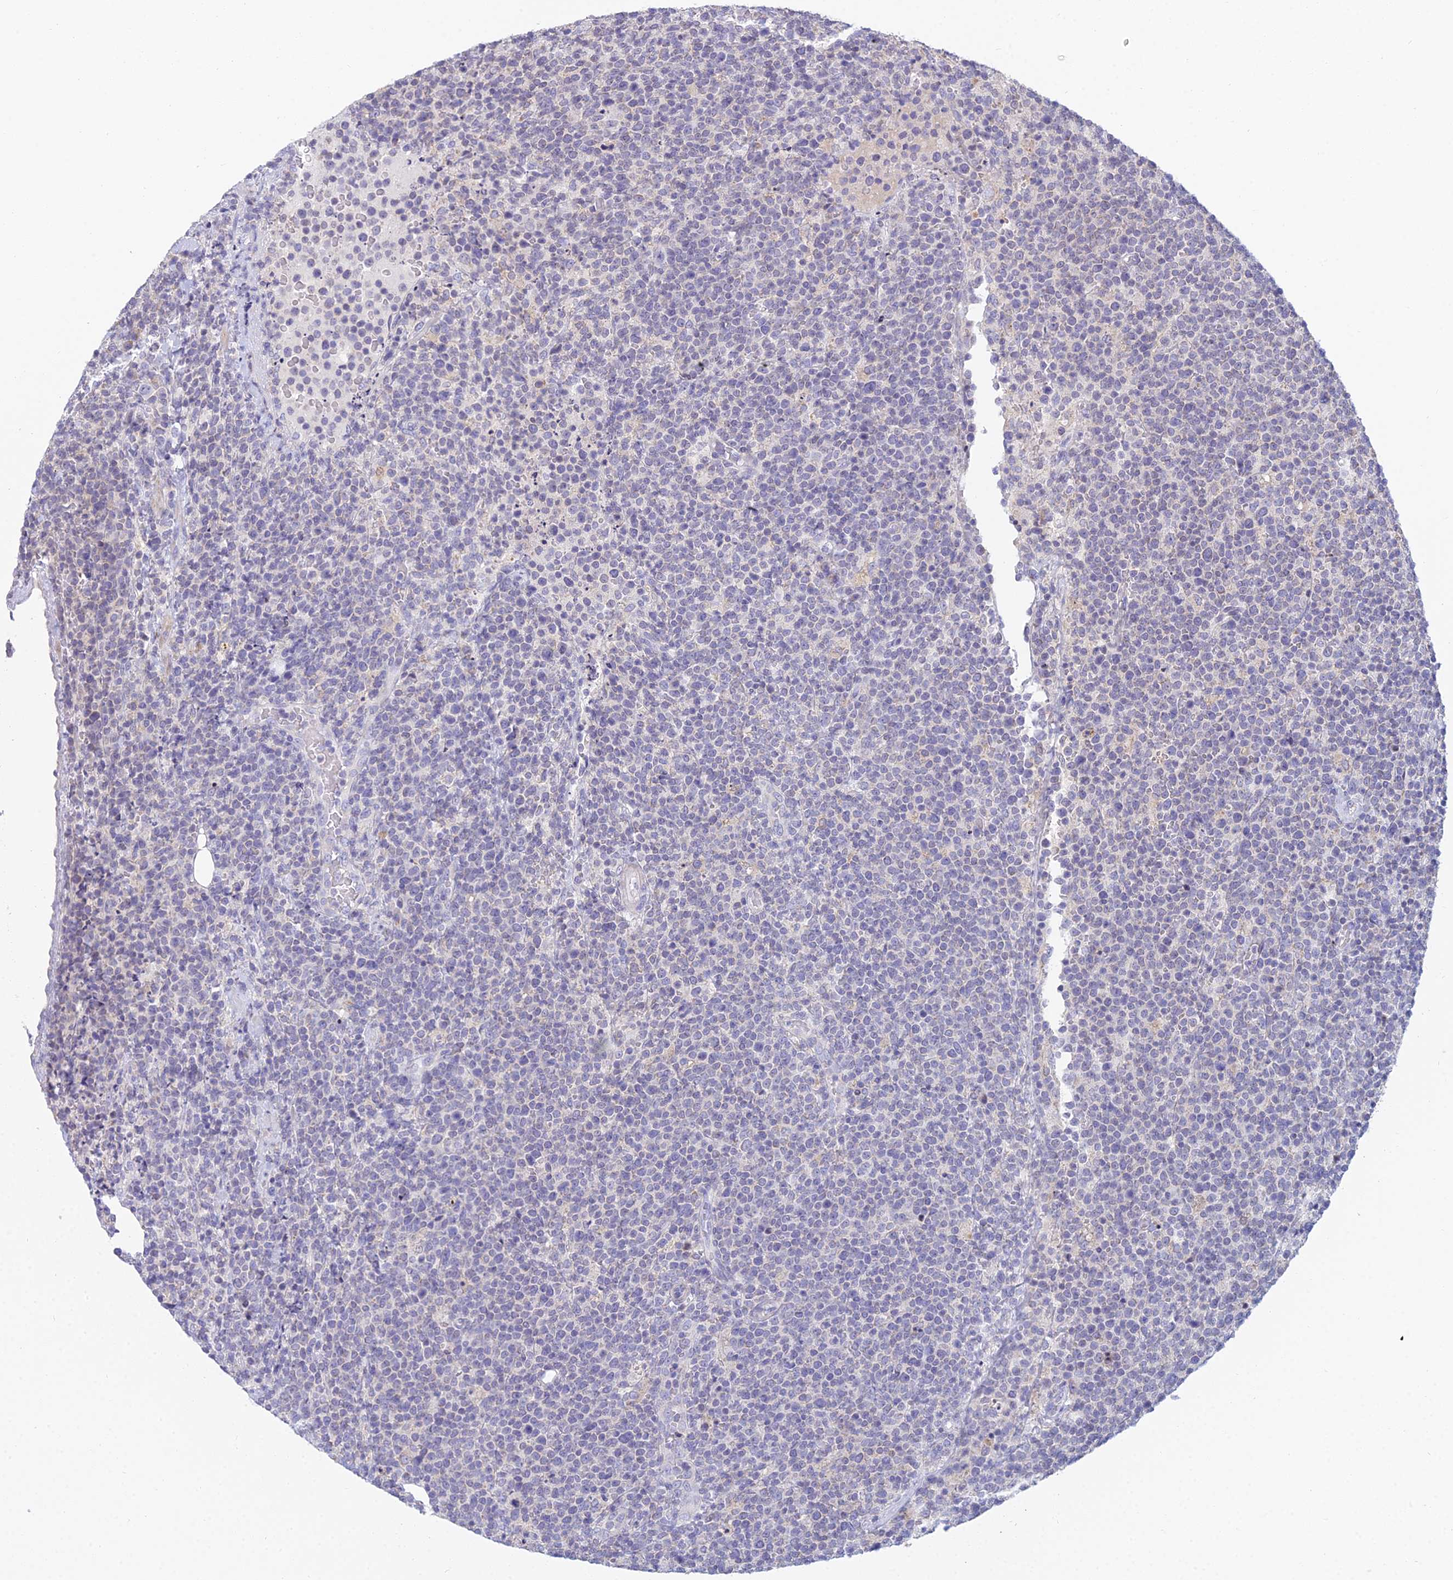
{"staining": {"intensity": "negative", "quantity": "none", "location": "none"}, "tissue": "lymphoma", "cell_type": "Tumor cells", "image_type": "cancer", "snomed": [{"axis": "morphology", "description": "Malignant lymphoma, non-Hodgkin's type, High grade"}, {"axis": "topography", "description": "Lymph node"}], "caption": "DAB (3,3'-diaminobenzidine) immunohistochemical staining of human high-grade malignant lymphoma, non-Hodgkin's type shows no significant staining in tumor cells.", "gene": "CFAP206", "patient": {"sex": "male", "age": 61}}